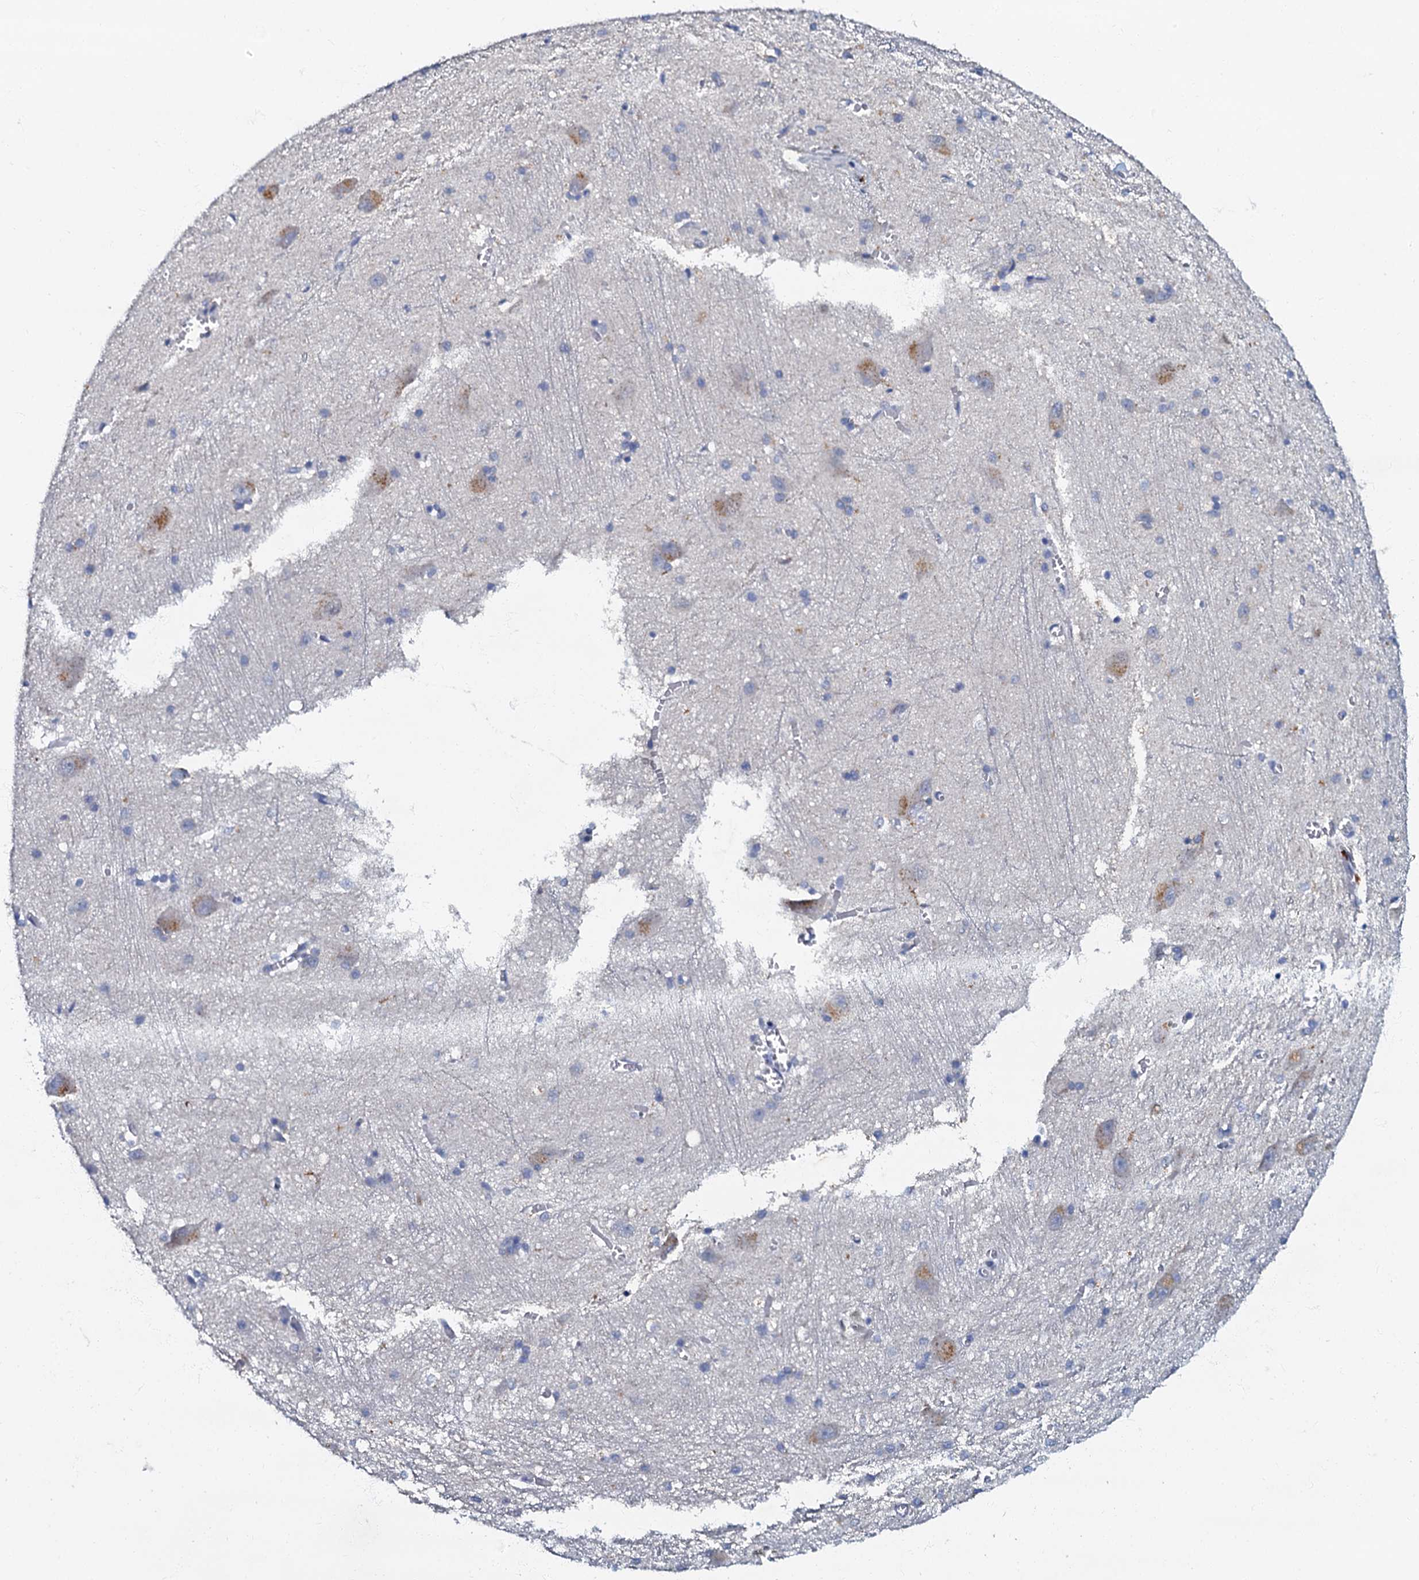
{"staining": {"intensity": "negative", "quantity": "none", "location": "none"}, "tissue": "caudate", "cell_type": "Glial cells", "image_type": "normal", "snomed": [{"axis": "morphology", "description": "Normal tissue, NOS"}, {"axis": "topography", "description": "Lateral ventricle wall"}], "caption": "Immunohistochemical staining of normal caudate displays no significant positivity in glial cells. (Brightfield microscopy of DAB (3,3'-diaminobenzidine) immunohistochemistry at high magnification).", "gene": "OLAH", "patient": {"sex": "male", "age": 37}}